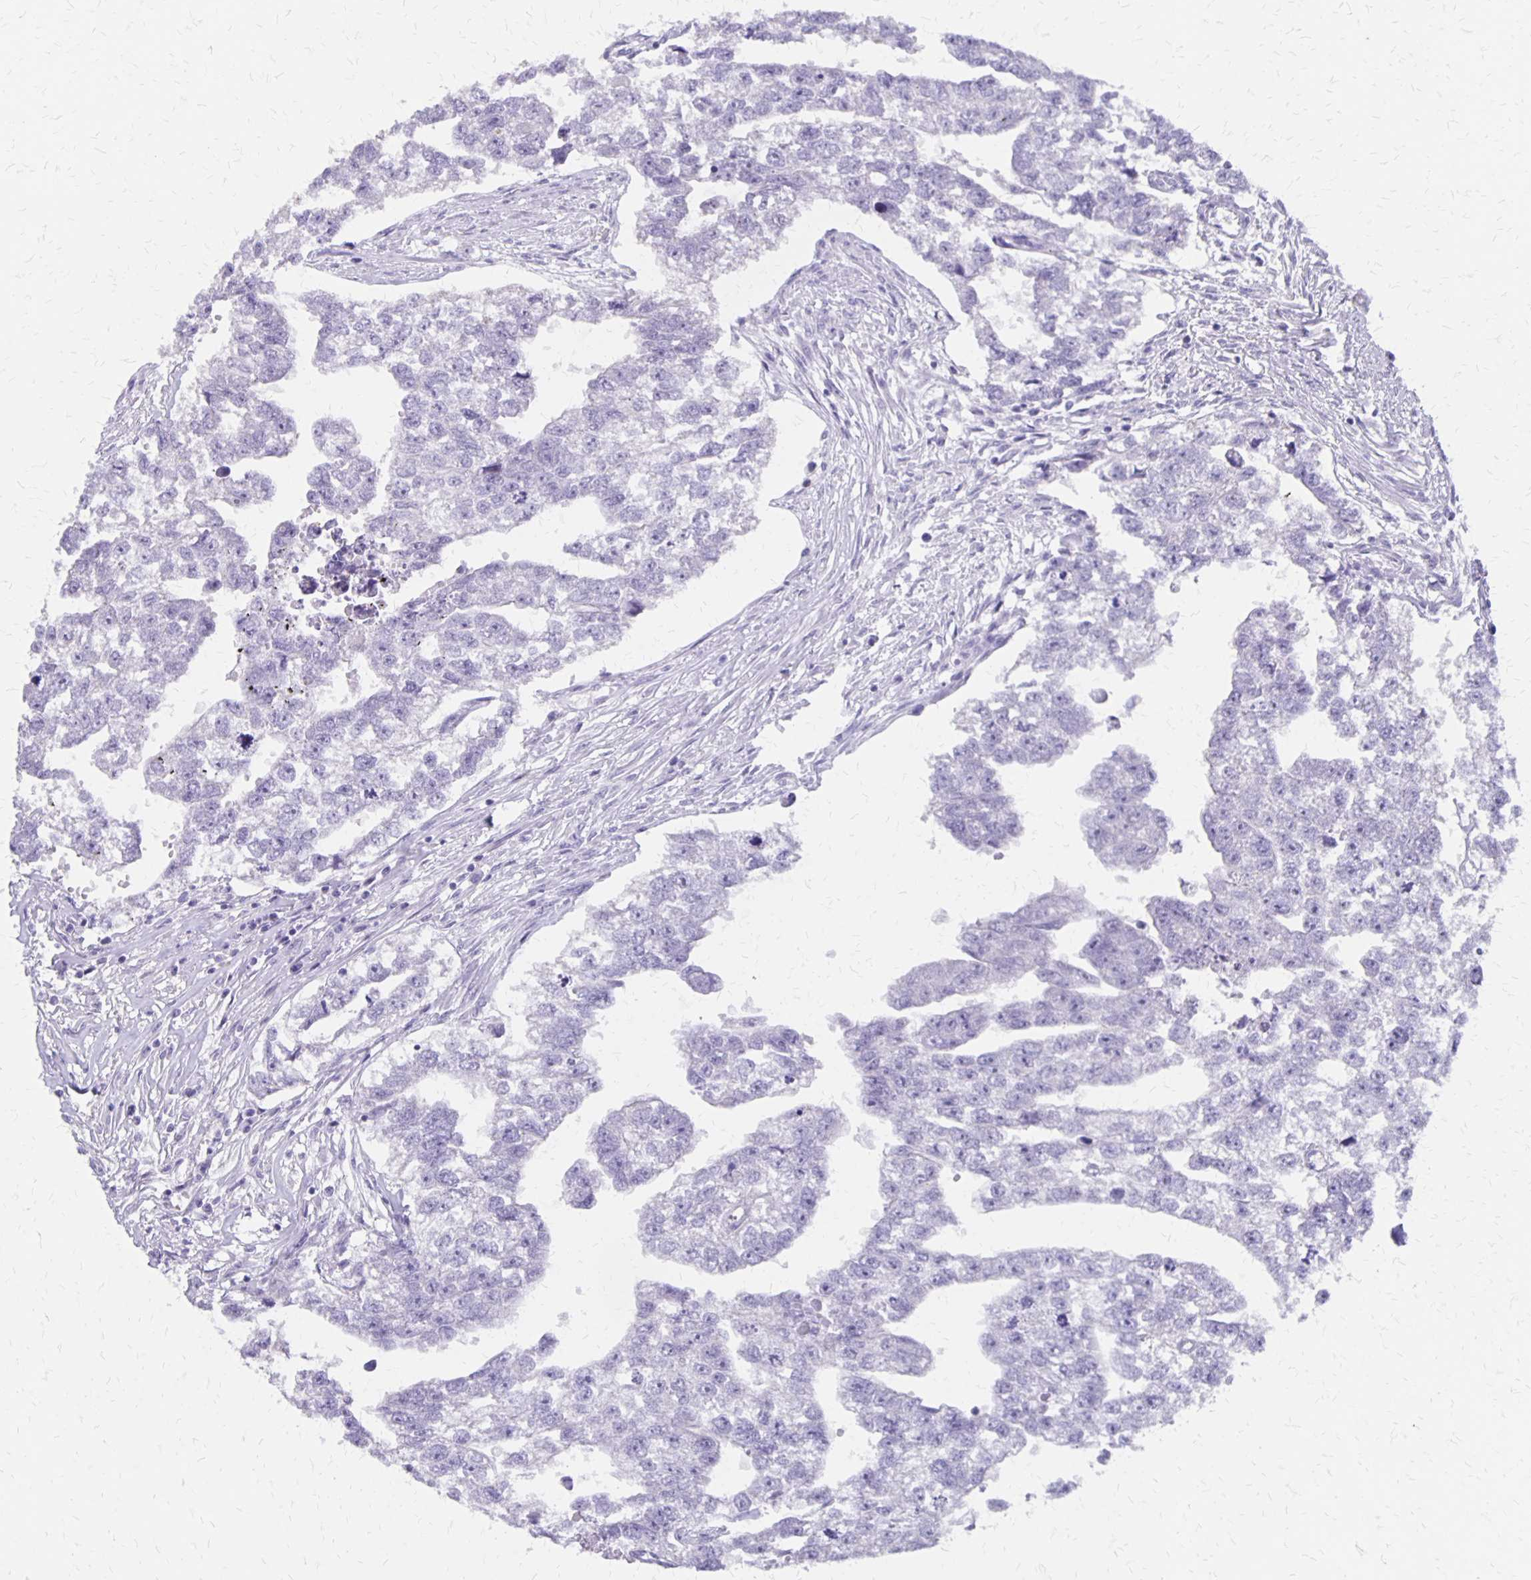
{"staining": {"intensity": "negative", "quantity": "none", "location": "none"}, "tissue": "testis cancer", "cell_type": "Tumor cells", "image_type": "cancer", "snomed": [{"axis": "morphology", "description": "Carcinoma, Embryonal, NOS"}, {"axis": "morphology", "description": "Teratoma, malignant, NOS"}, {"axis": "topography", "description": "Testis"}], "caption": "Immunohistochemical staining of human testis cancer displays no significant positivity in tumor cells.", "gene": "SEPTIN5", "patient": {"sex": "male", "age": 44}}